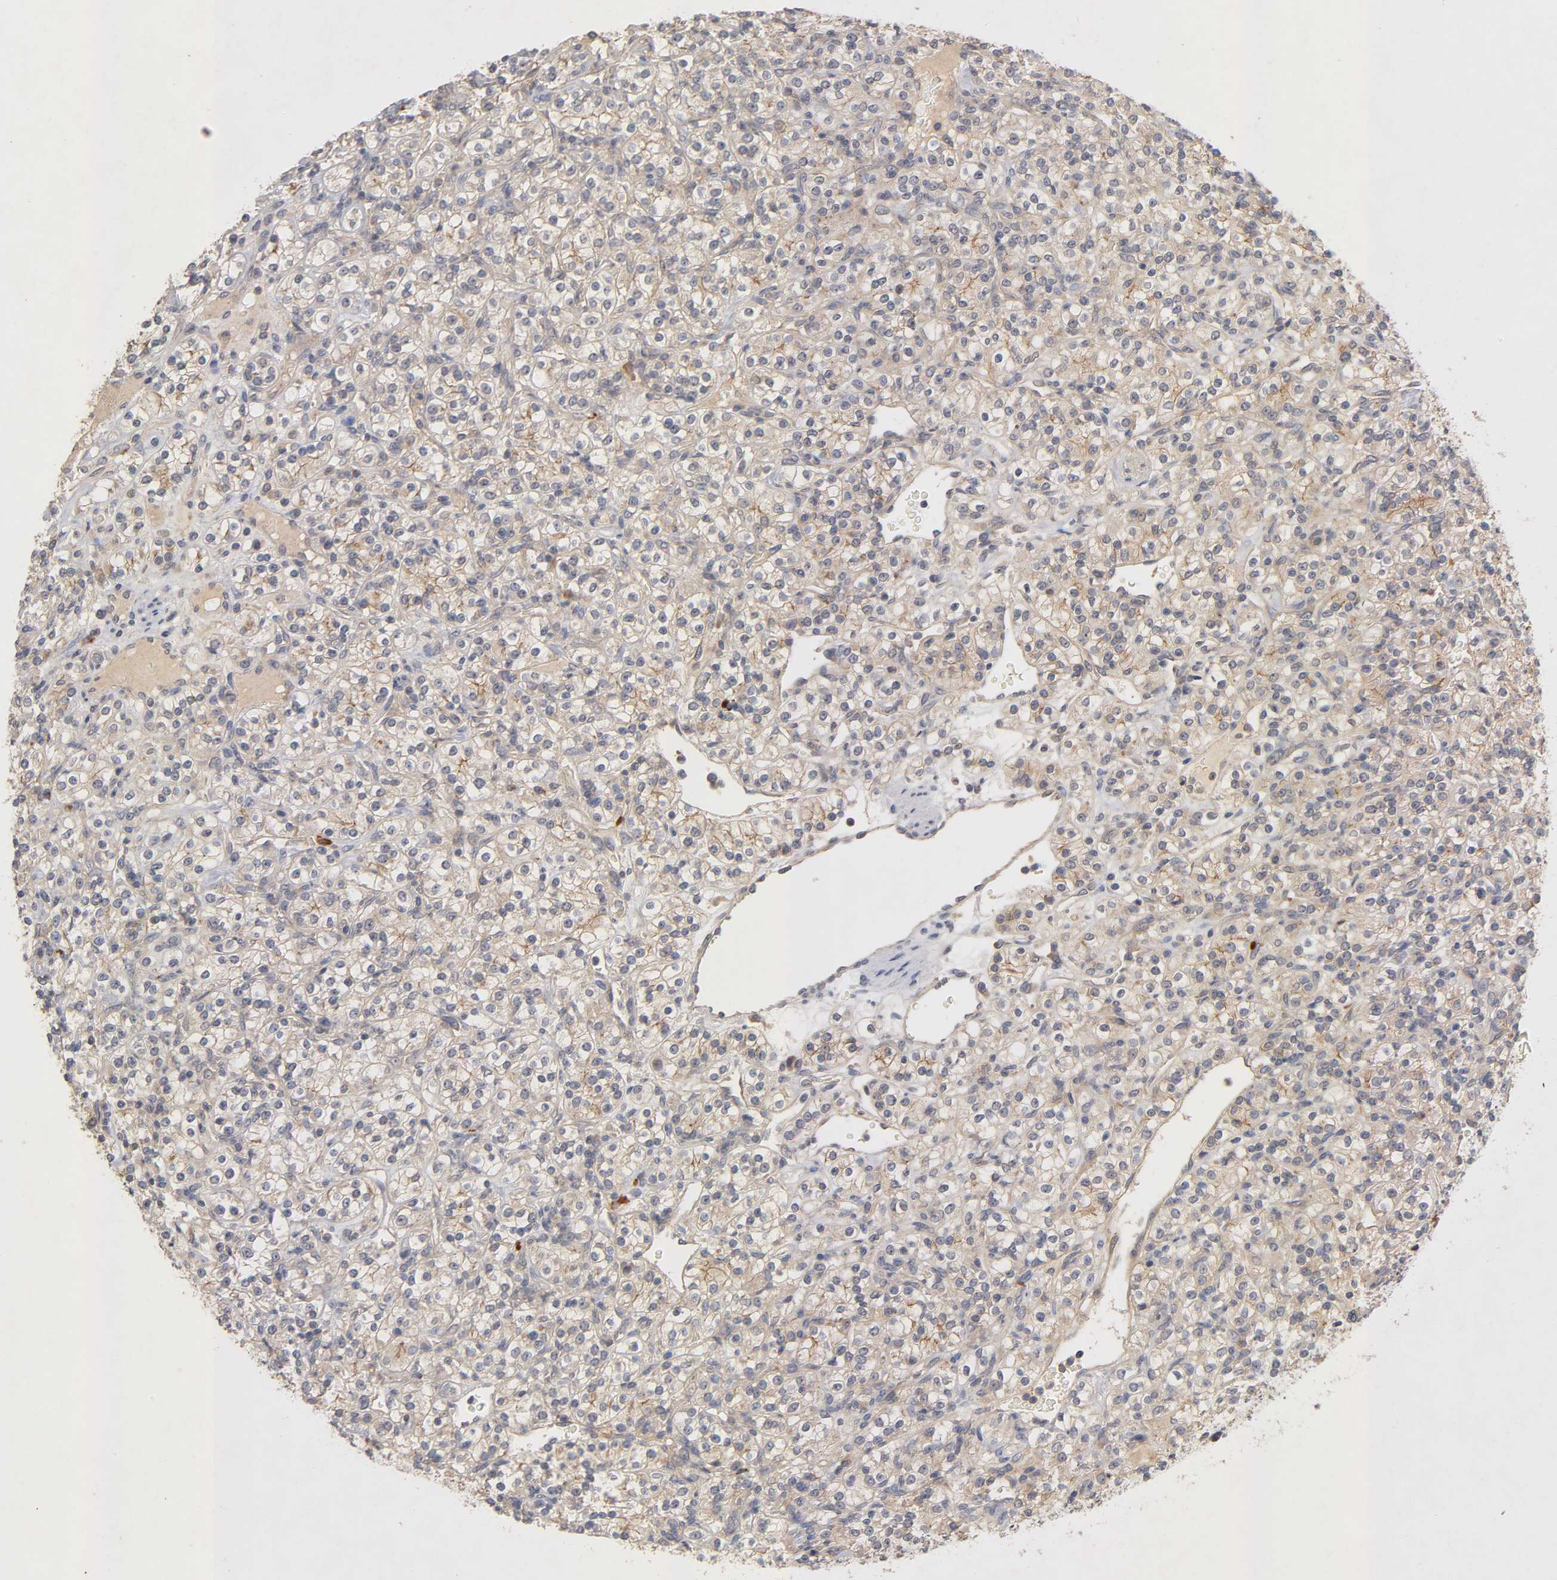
{"staining": {"intensity": "weak", "quantity": ">75%", "location": "cytoplasmic/membranous"}, "tissue": "renal cancer", "cell_type": "Tumor cells", "image_type": "cancer", "snomed": [{"axis": "morphology", "description": "Adenocarcinoma, NOS"}, {"axis": "topography", "description": "Kidney"}], "caption": "Adenocarcinoma (renal) tissue reveals weak cytoplasmic/membranous expression in approximately >75% of tumor cells, visualized by immunohistochemistry. The staining is performed using DAB (3,3'-diaminobenzidine) brown chromogen to label protein expression. The nuclei are counter-stained blue using hematoxylin.", "gene": "PDZD11", "patient": {"sex": "male", "age": 77}}